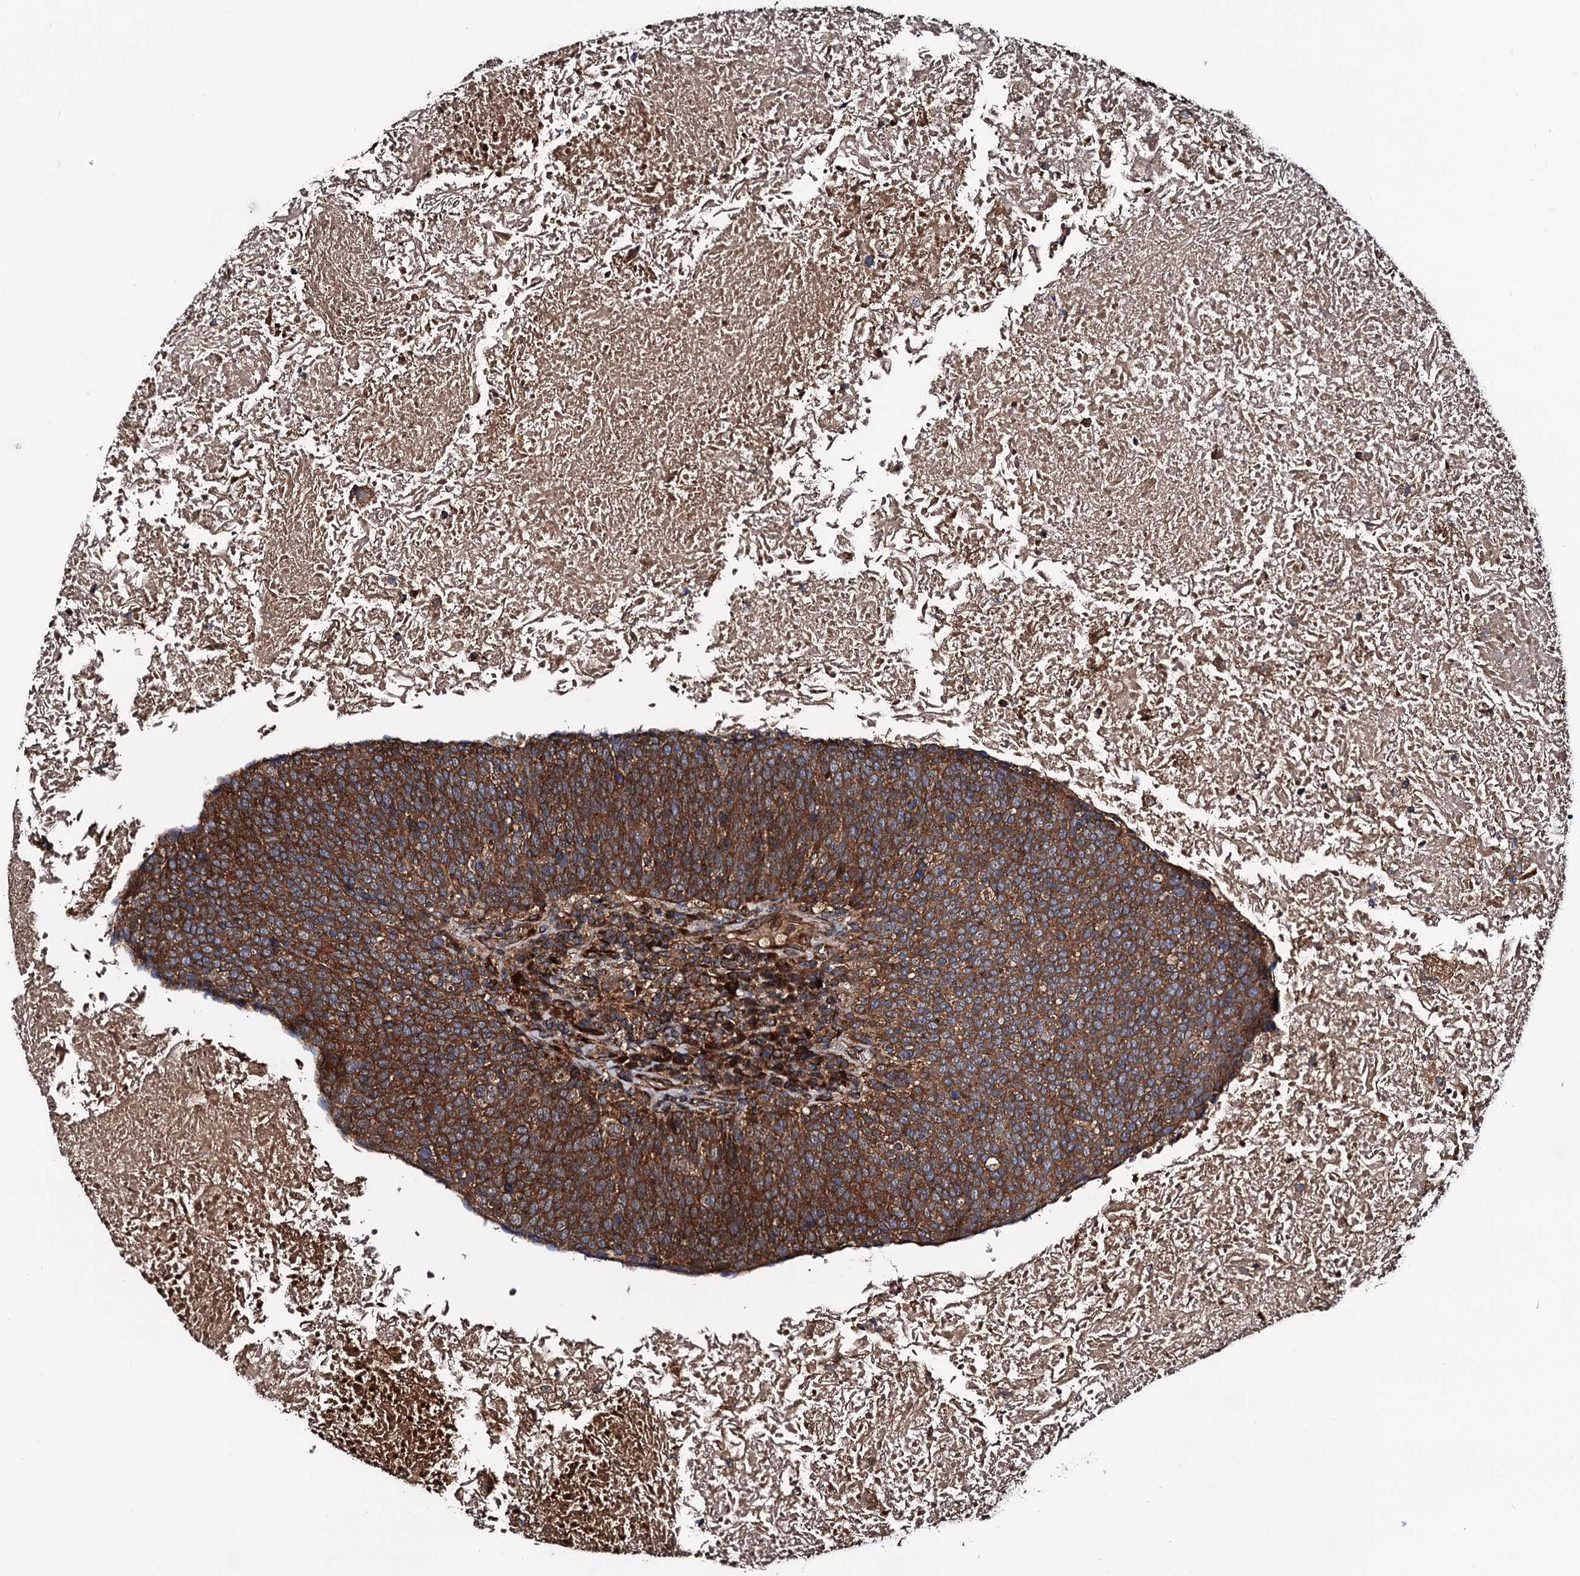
{"staining": {"intensity": "strong", "quantity": ">75%", "location": "cytoplasmic/membranous"}, "tissue": "head and neck cancer", "cell_type": "Tumor cells", "image_type": "cancer", "snomed": [{"axis": "morphology", "description": "Squamous cell carcinoma, NOS"}, {"axis": "morphology", "description": "Squamous cell carcinoma, metastatic, NOS"}, {"axis": "topography", "description": "Lymph node"}, {"axis": "topography", "description": "Head-Neck"}], "caption": "IHC (DAB (3,3'-diaminobenzidine)) staining of head and neck cancer (squamous cell carcinoma) demonstrates strong cytoplasmic/membranous protein expression in about >75% of tumor cells.", "gene": "NEK1", "patient": {"sex": "male", "age": 62}}